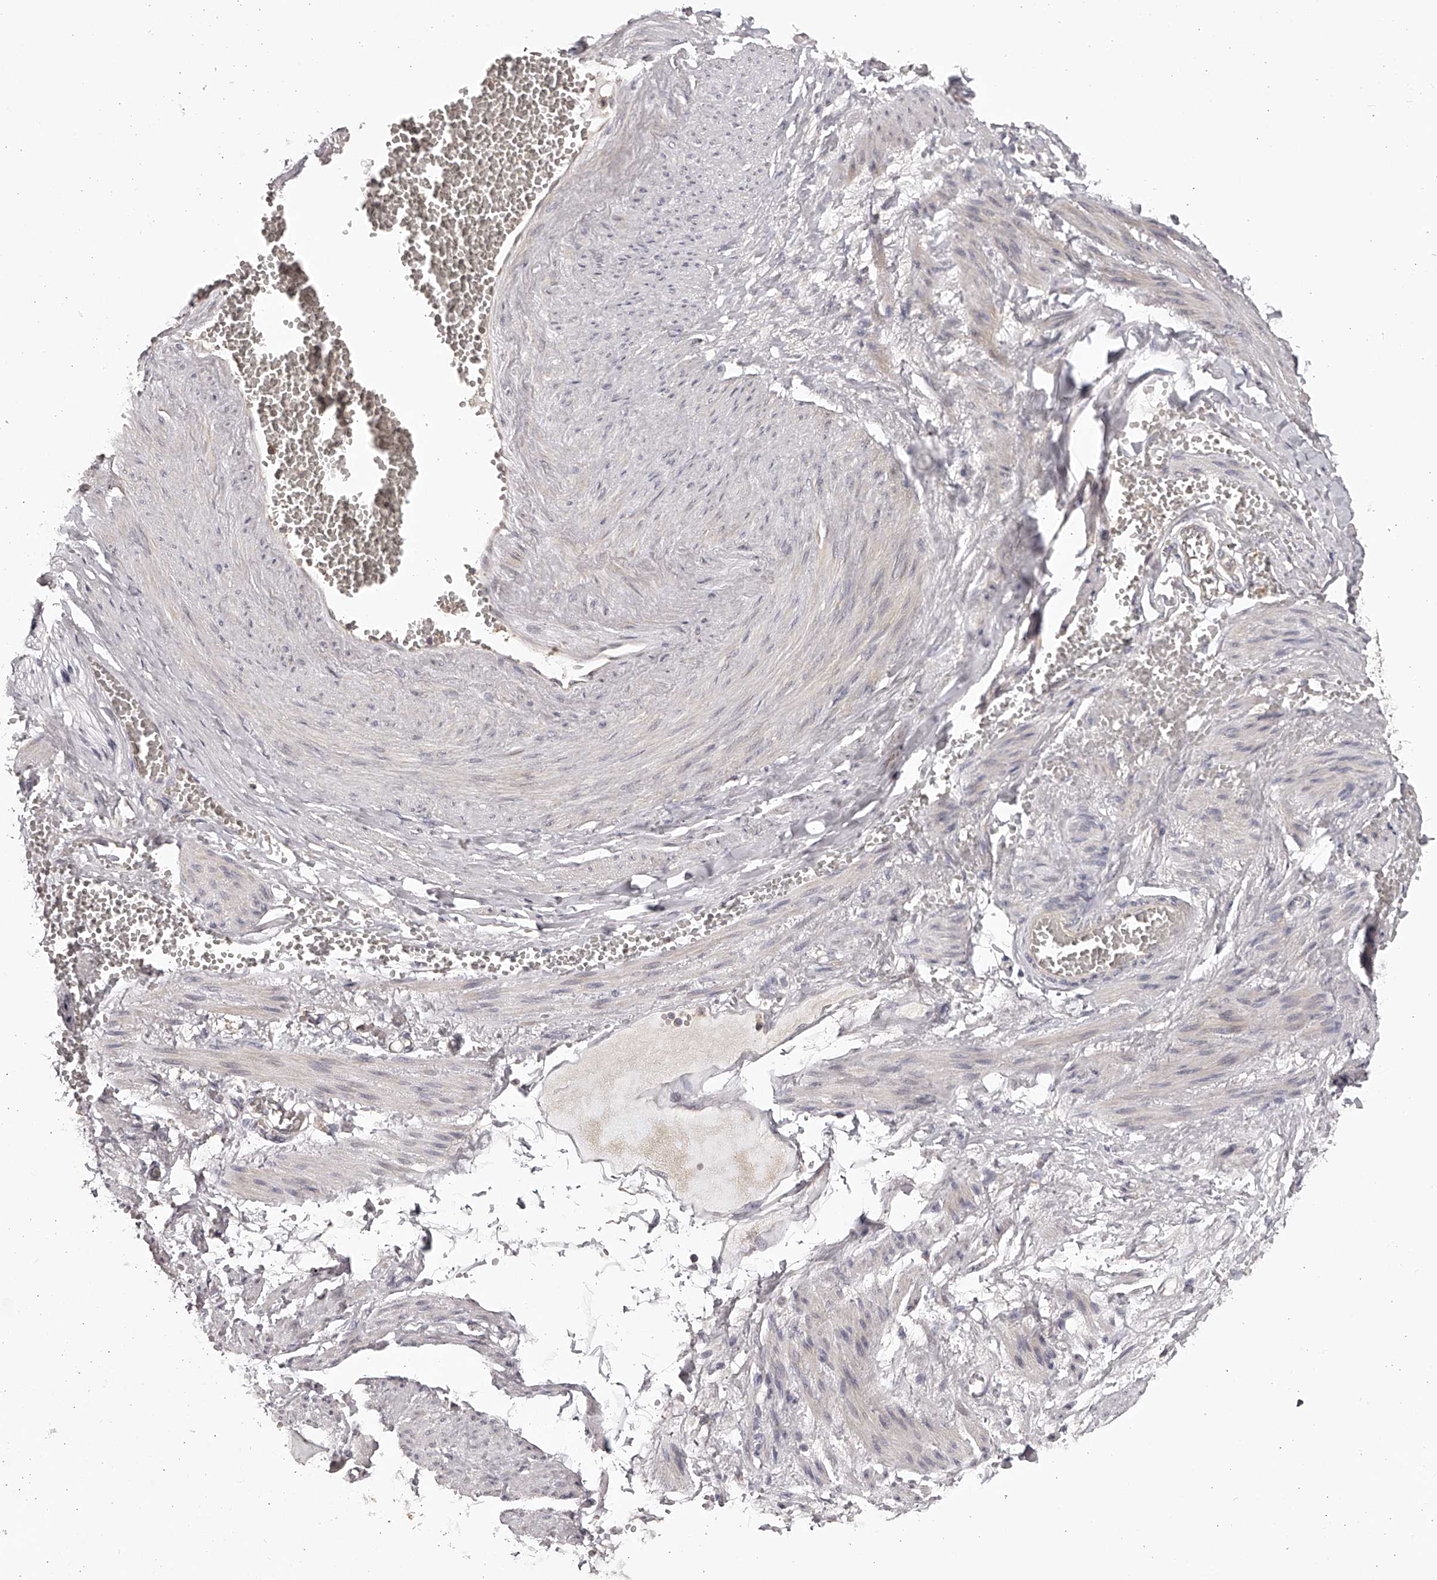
{"staining": {"intensity": "weak", "quantity": "25%-75%", "location": "cytoplasmic/membranous"}, "tissue": "adipose tissue", "cell_type": "Adipocytes", "image_type": "normal", "snomed": [{"axis": "morphology", "description": "Normal tissue, NOS"}, {"axis": "topography", "description": "Smooth muscle"}, {"axis": "topography", "description": "Peripheral nerve tissue"}], "caption": "An image of human adipose tissue stained for a protein exhibits weak cytoplasmic/membranous brown staining in adipocytes.", "gene": "TNN", "patient": {"sex": "female", "age": 39}}